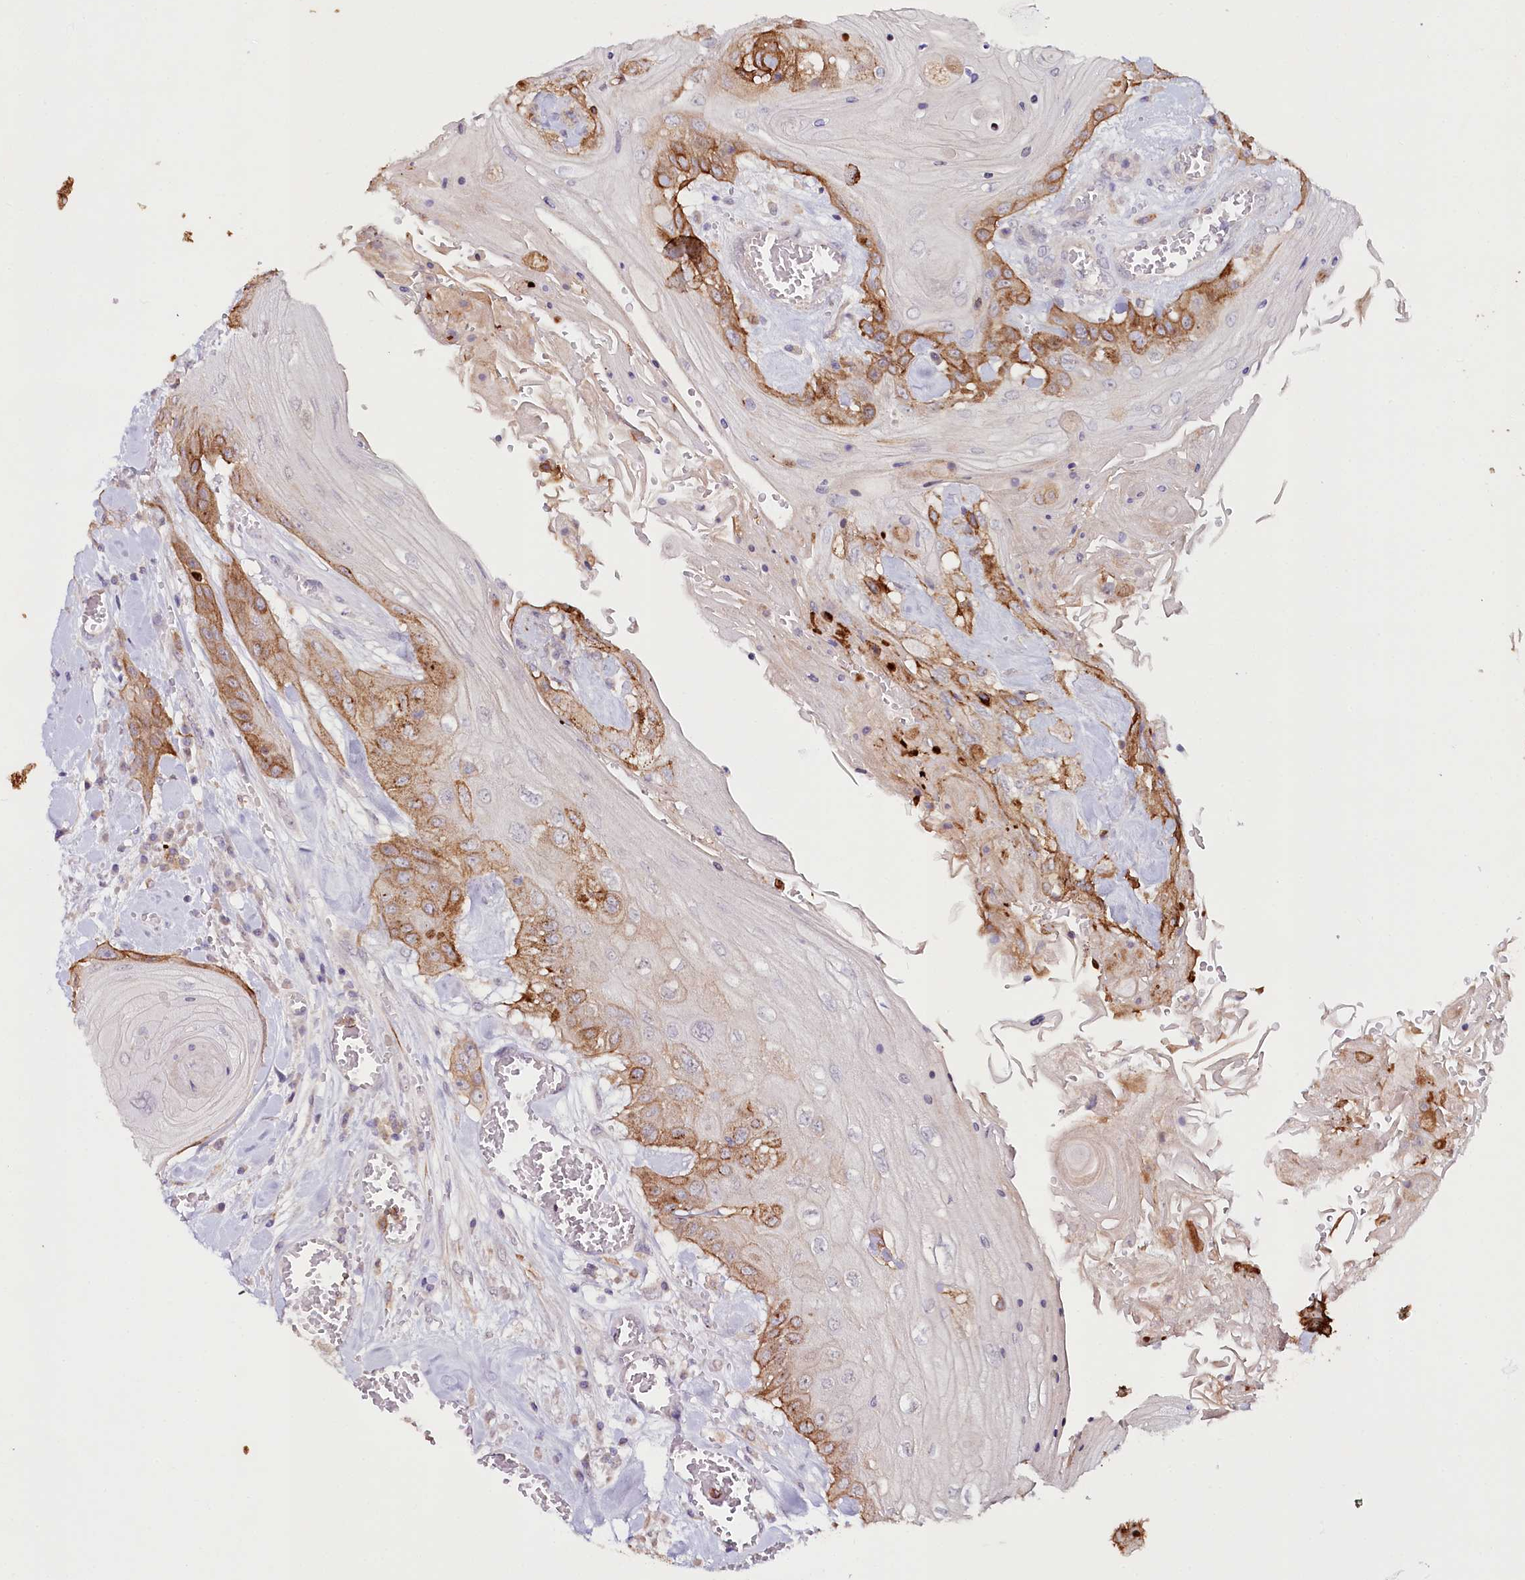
{"staining": {"intensity": "moderate", "quantity": "25%-75%", "location": "cytoplasmic/membranous"}, "tissue": "head and neck cancer", "cell_type": "Tumor cells", "image_type": "cancer", "snomed": [{"axis": "morphology", "description": "Squamous cell carcinoma, NOS"}, {"axis": "topography", "description": "Head-Neck"}], "caption": "Head and neck cancer (squamous cell carcinoma) was stained to show a protein in brown. There is medium levels of moderate cytoplasmic/membranous expression in about 25%-75% of tumor cells.", "gene": "ALDH3B1", "patient": {"sex": "female", "age": 43}}